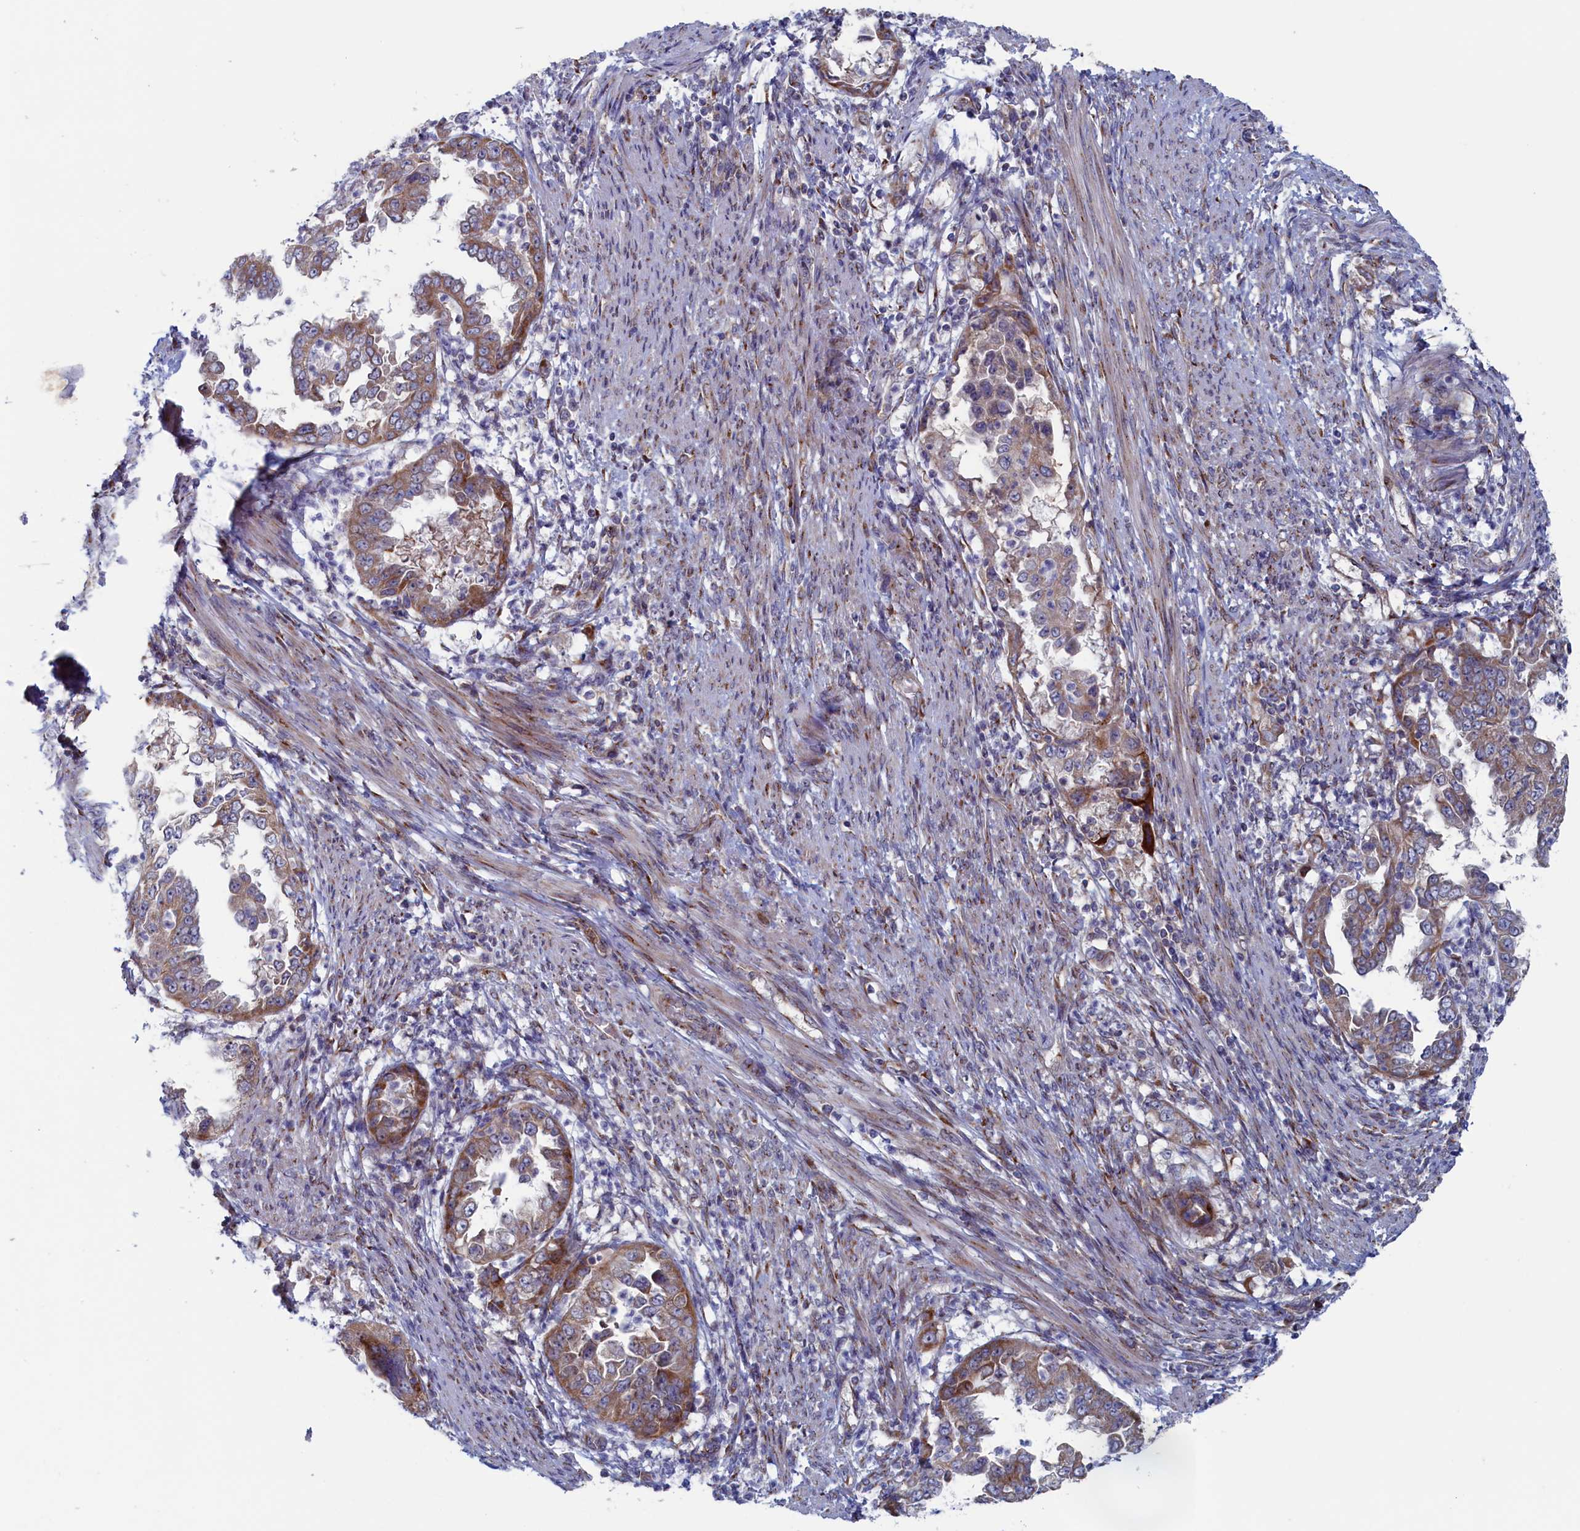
{"staining": {"intensity": "moderate", "quantity": "25%-75%", "location": "cytoplasmic/membranous"}, "tissue": "endometrial cancer", "cell_type": "Tumor cells", "image_type": "cancer", "snomed": [{"axis": "morphology", "description": "Adenocarcinoma, NOS"}, {"axis": "topography", "description": "Endometrium"}], "caption": "An IHC micrograph of neoplastic tissue is shown. Protein staining in brown labels moderate cytoplasmic/membranous positivity in endometrial cancer within tumor cells.", "gene": "MTFMT", "patient": {"sex": "female", "age": 85}}